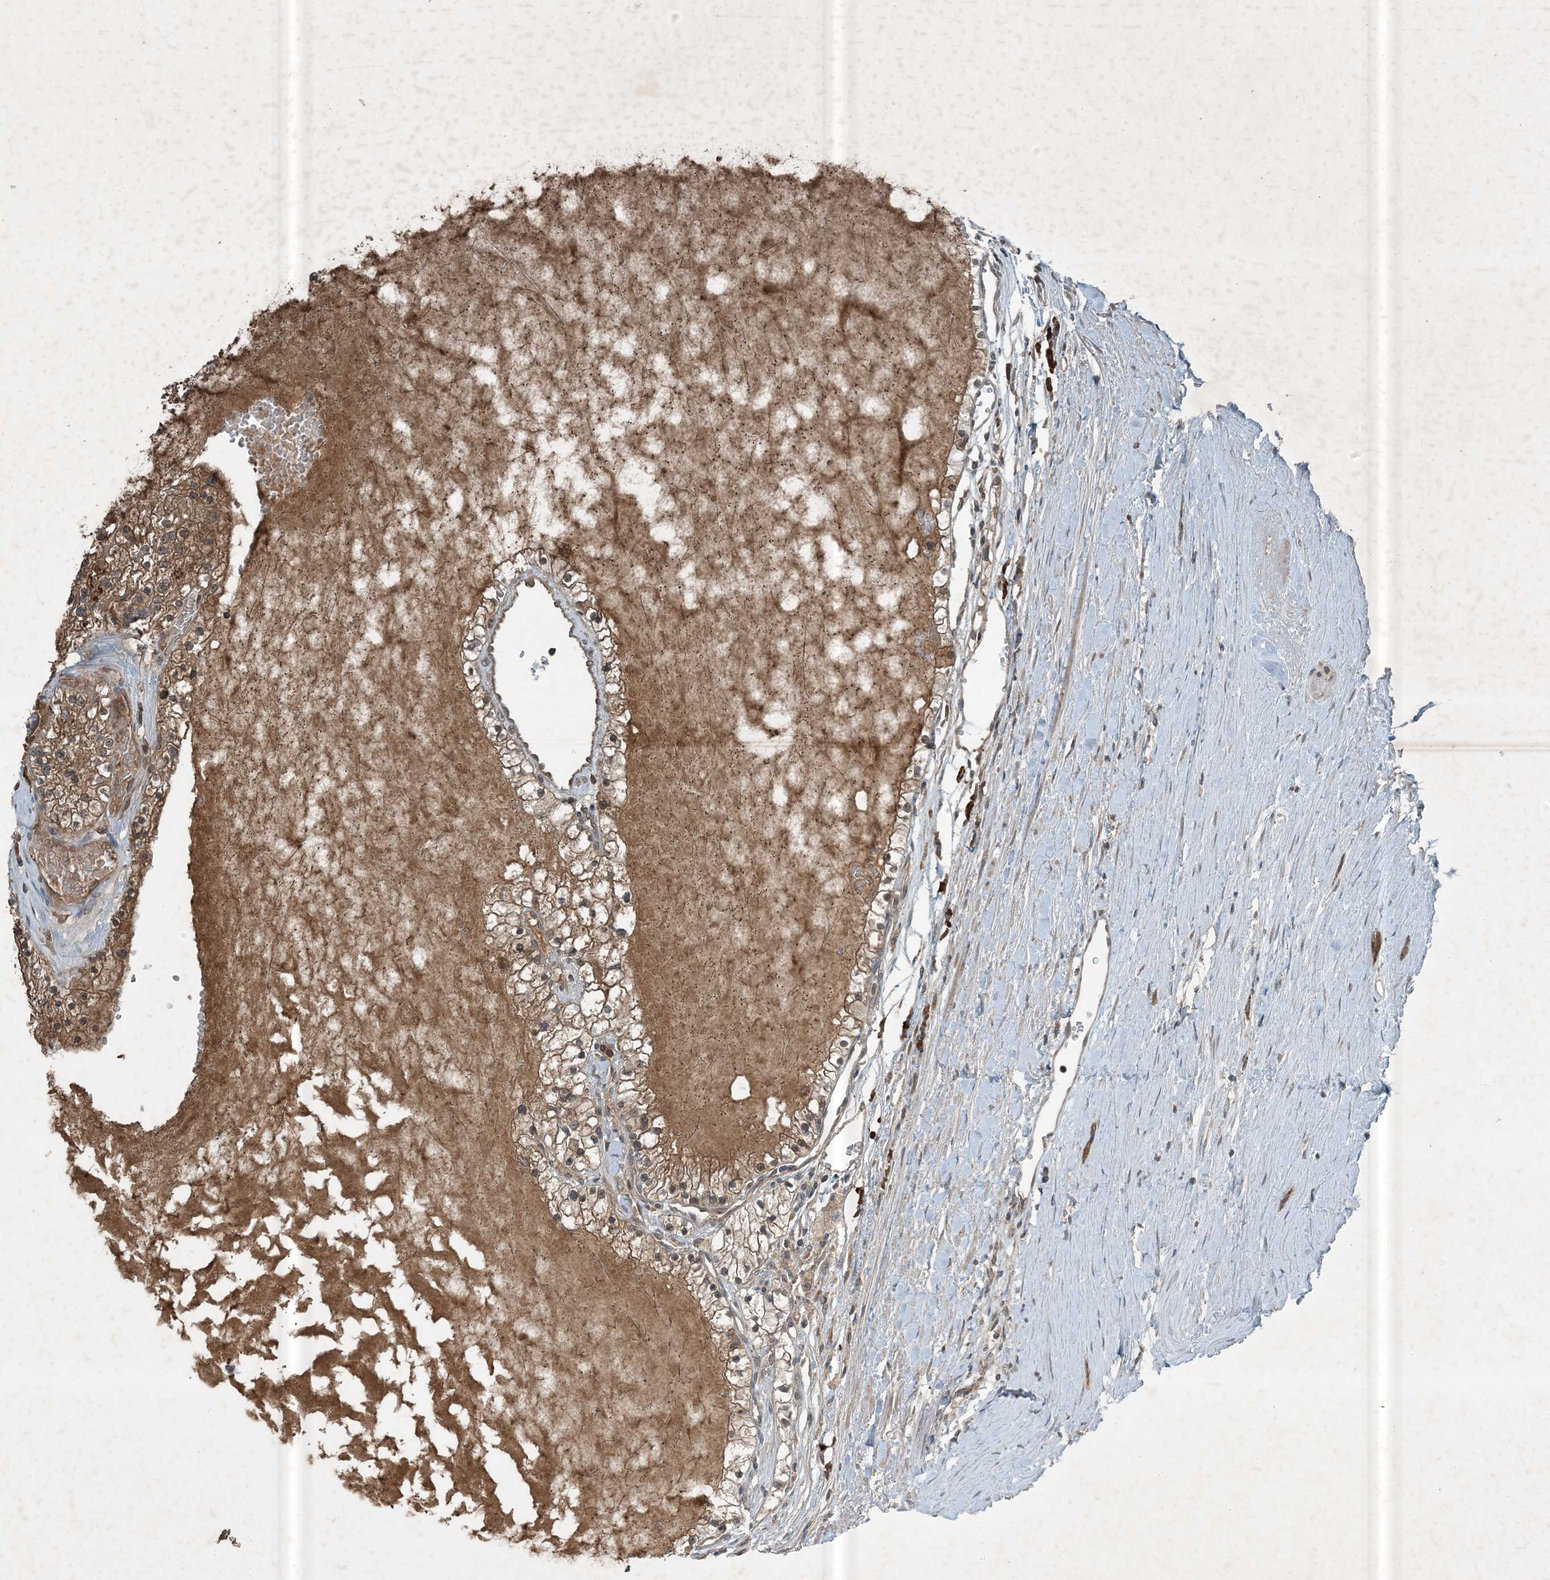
{"staining": {"intensity": "moderate", "quantity": ">75%", "location": "cytoplasmic/membranous"}, "tissue": "renal cancer", "cell_type": "Tumor cells", "image_type": "cancer", "snomed": [{"axis": "morphology", "description": "Normal tissue, NOS"}, {"axis": "morphology", "description": "Adenocarcinoma, NOS"}, {"axis": "topography", "description": "Kidney"}], "caption": "High-magnification brightfield microscopy of renal cancer stained with DAB (brown) and counterstained with hematoxylin (blue). tumor cells exhibit moderate cytoplasmic/membranous staining is seen in approximately>75% of cells.", "gene": "MDN1", "patient": {"sex": "male", "age": 68}}